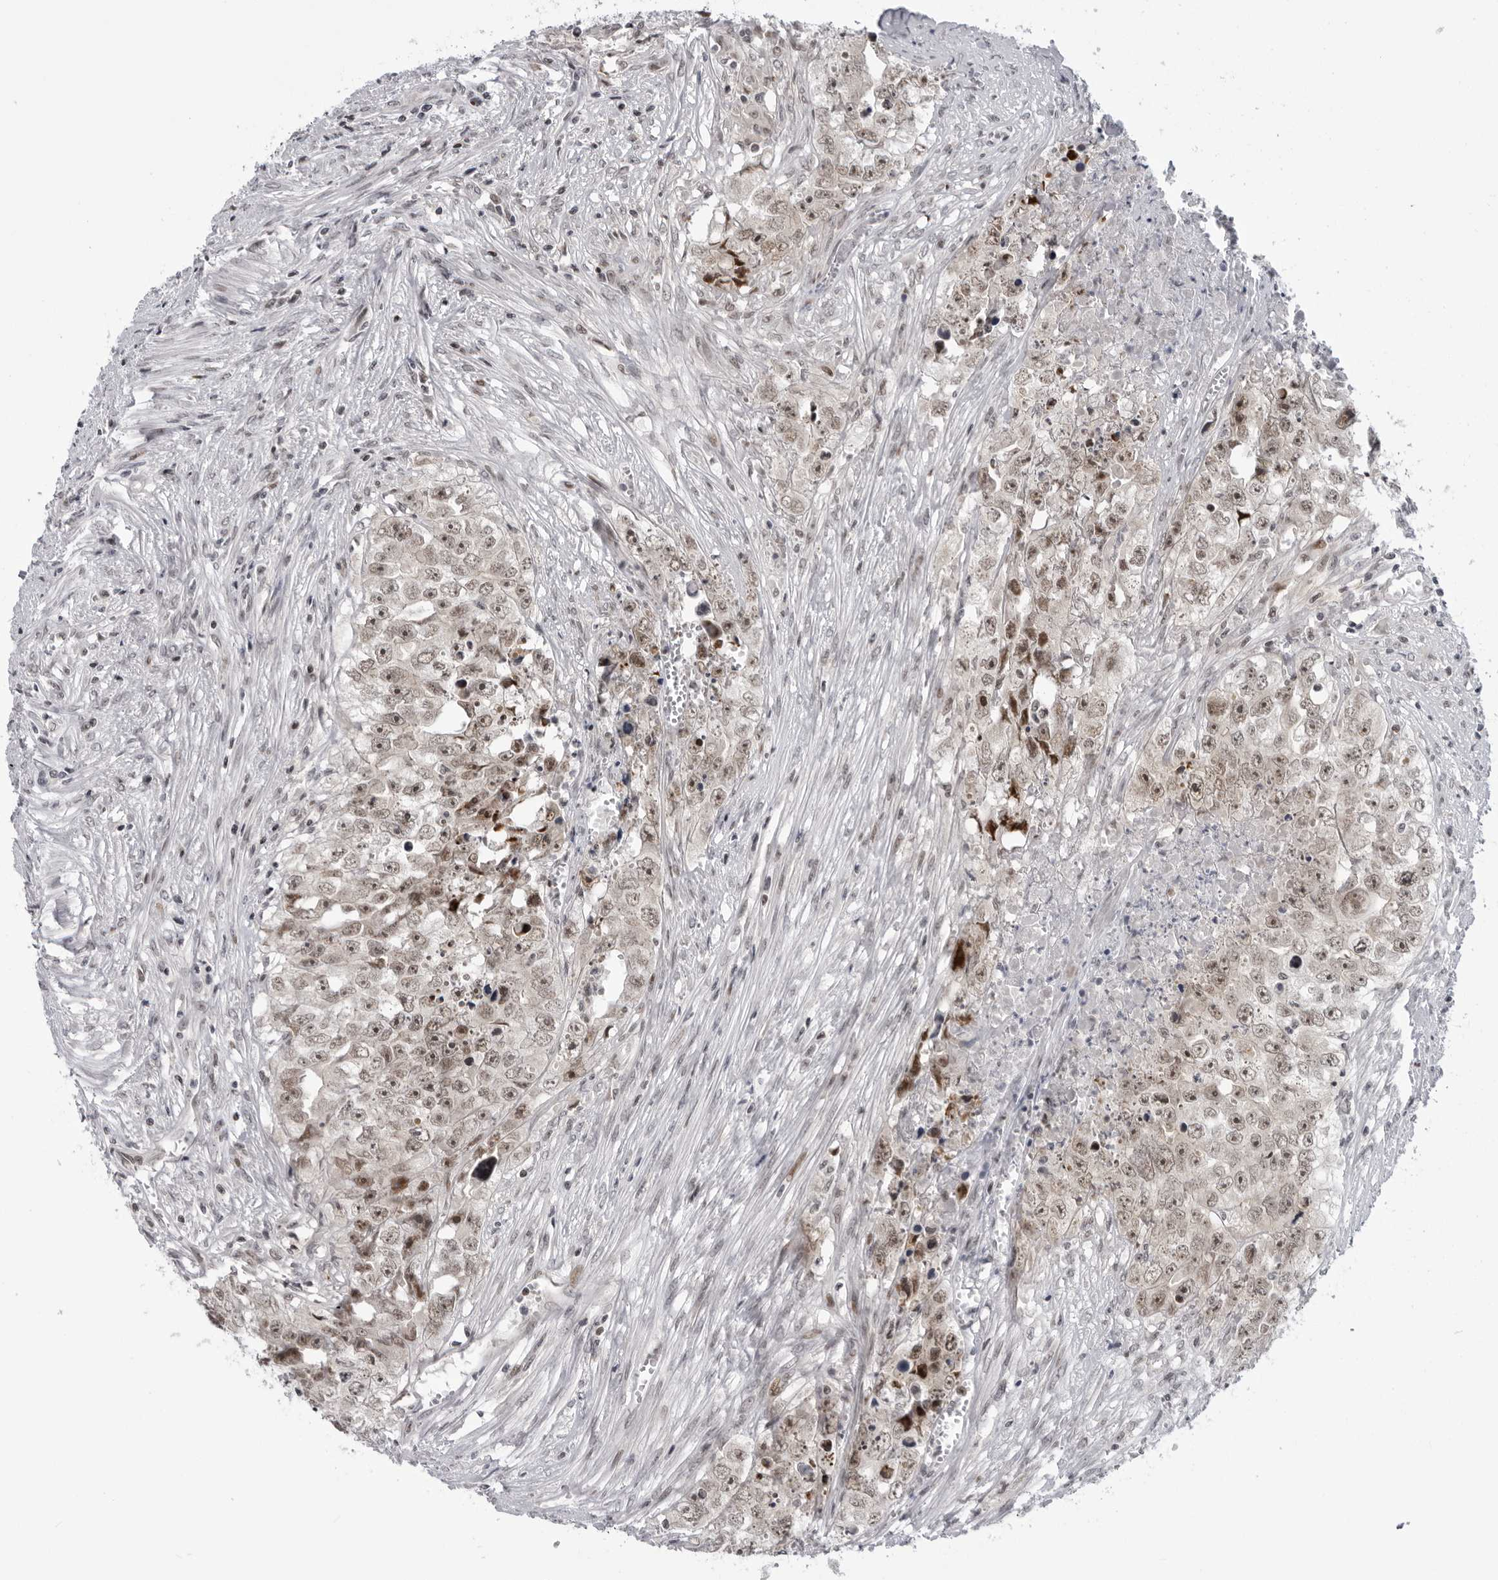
{"staining": {"intensity": "weak", "quantity": ">75%", "location": "nuclear"}, "tissue": "testis cancer", "cell_type": "Tumor cells", "image_type": "cancer", "snomed": [{"axis": "morphology", "description": "Seminoma, NOS"}, {"axis": "morphology", "description": "Carcinoma, Embryonal, NOS"}, {"axis": "topography", "description": "Testis"}], "caption": "A brown stain labels weak nuclear staining of a protein in human testis seminoma tumor cells. The staining is performed using DAB brown chromogen to label protein expression. The nuclei are counter-stained blue using hematoxylin.", "gene": "ALPK2", "patient": {"sex": "male", "age": 43}}